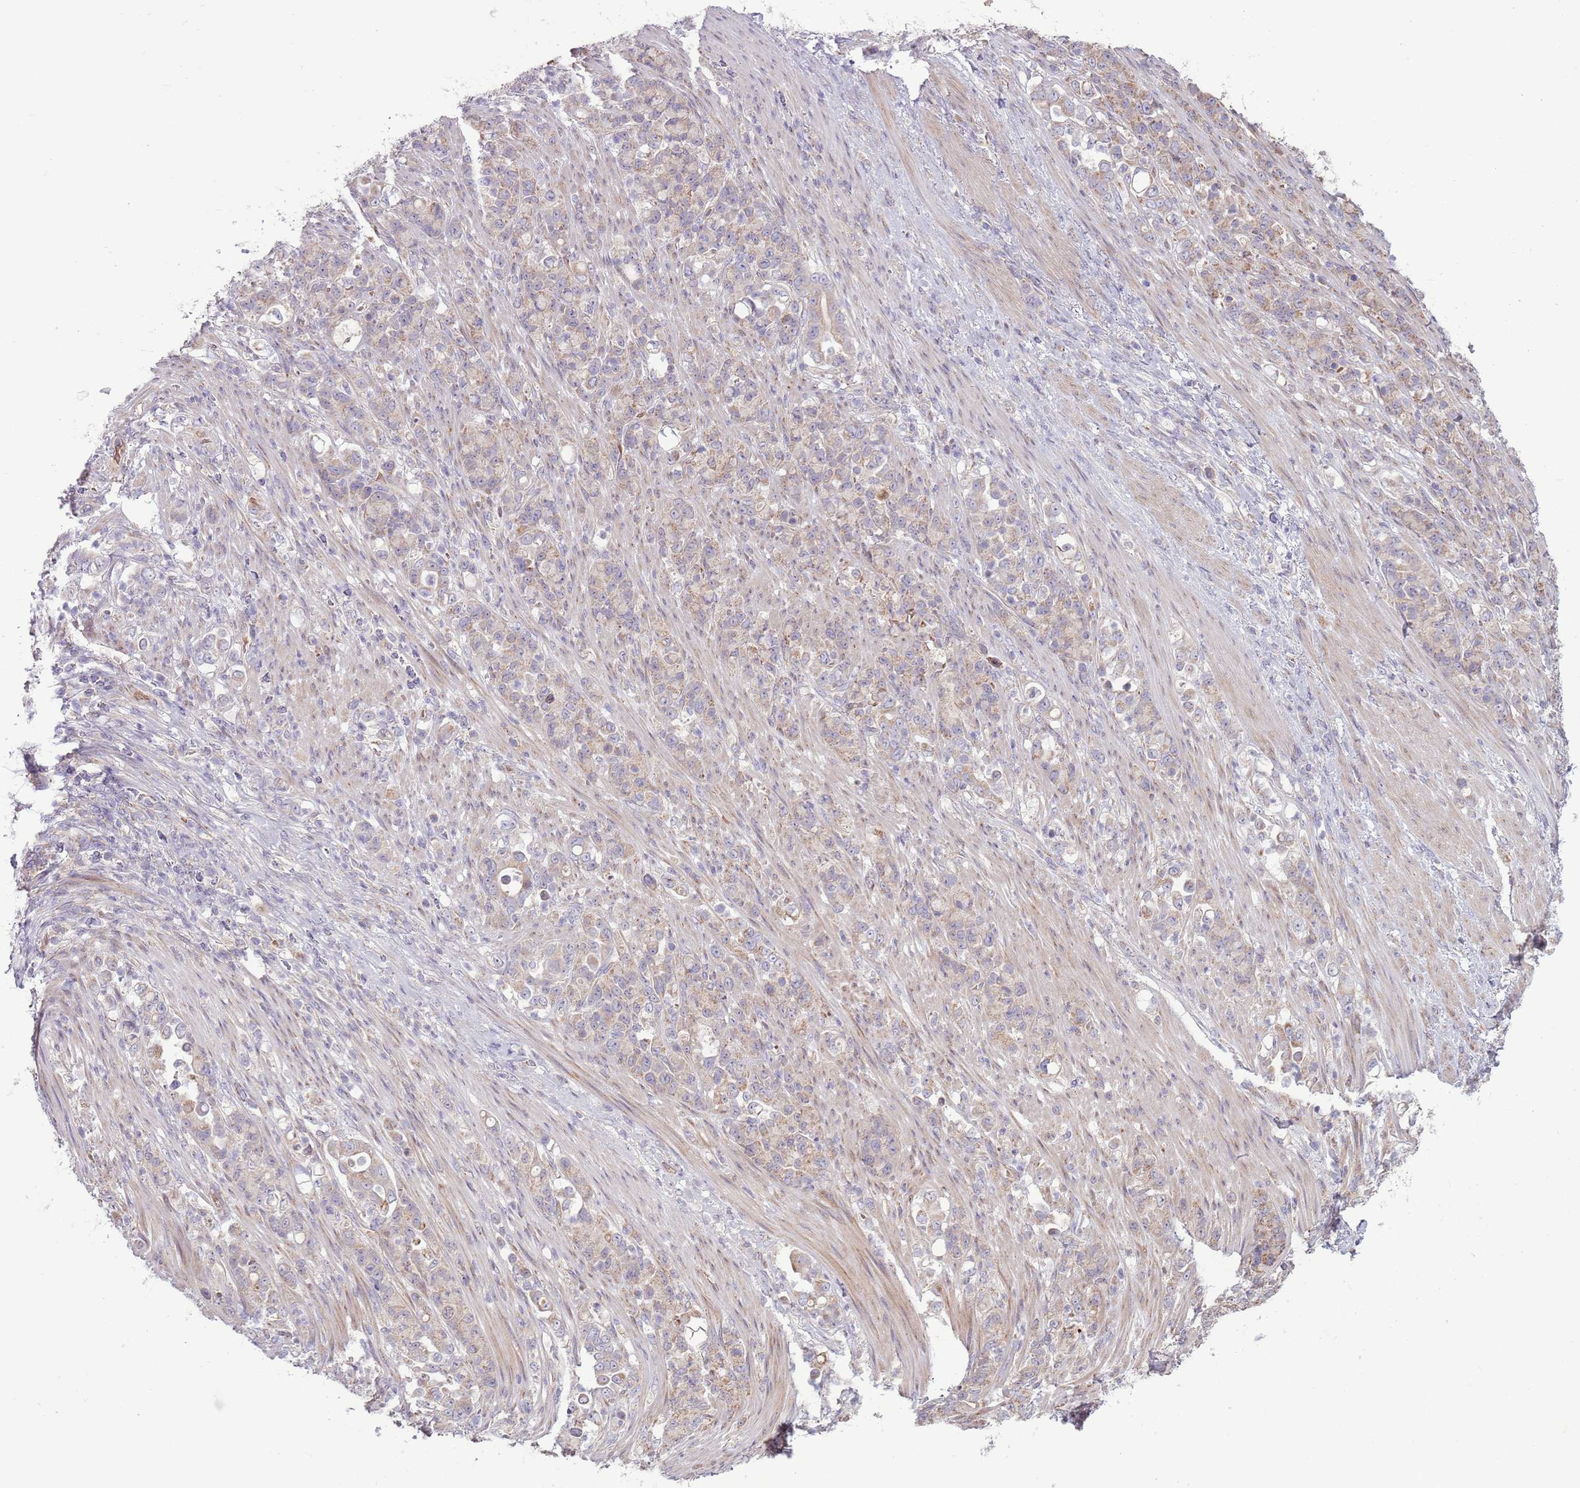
{"staining": {"intensity": "weak", "quantity": "<25%", "location": "cytoplasmic/membranous"}, "tissue": "stomach cancer", "cell_type": "Tumor cells", "image_type": "cancer", "snomed": [{"axis": "morphology", "description": "Normal tissue, NOS"}, {"axis": "morphology", "description": "Adenocarcinoma, NOS"}, {"axis": "topography", "description": "Stomach"}], "caption": "Human stomach cancer stained for a protein using IHC exhibits no positivity in tumor cells.", "gene": "ZNF530", "patient": {"sex": "female", "age": 79}}